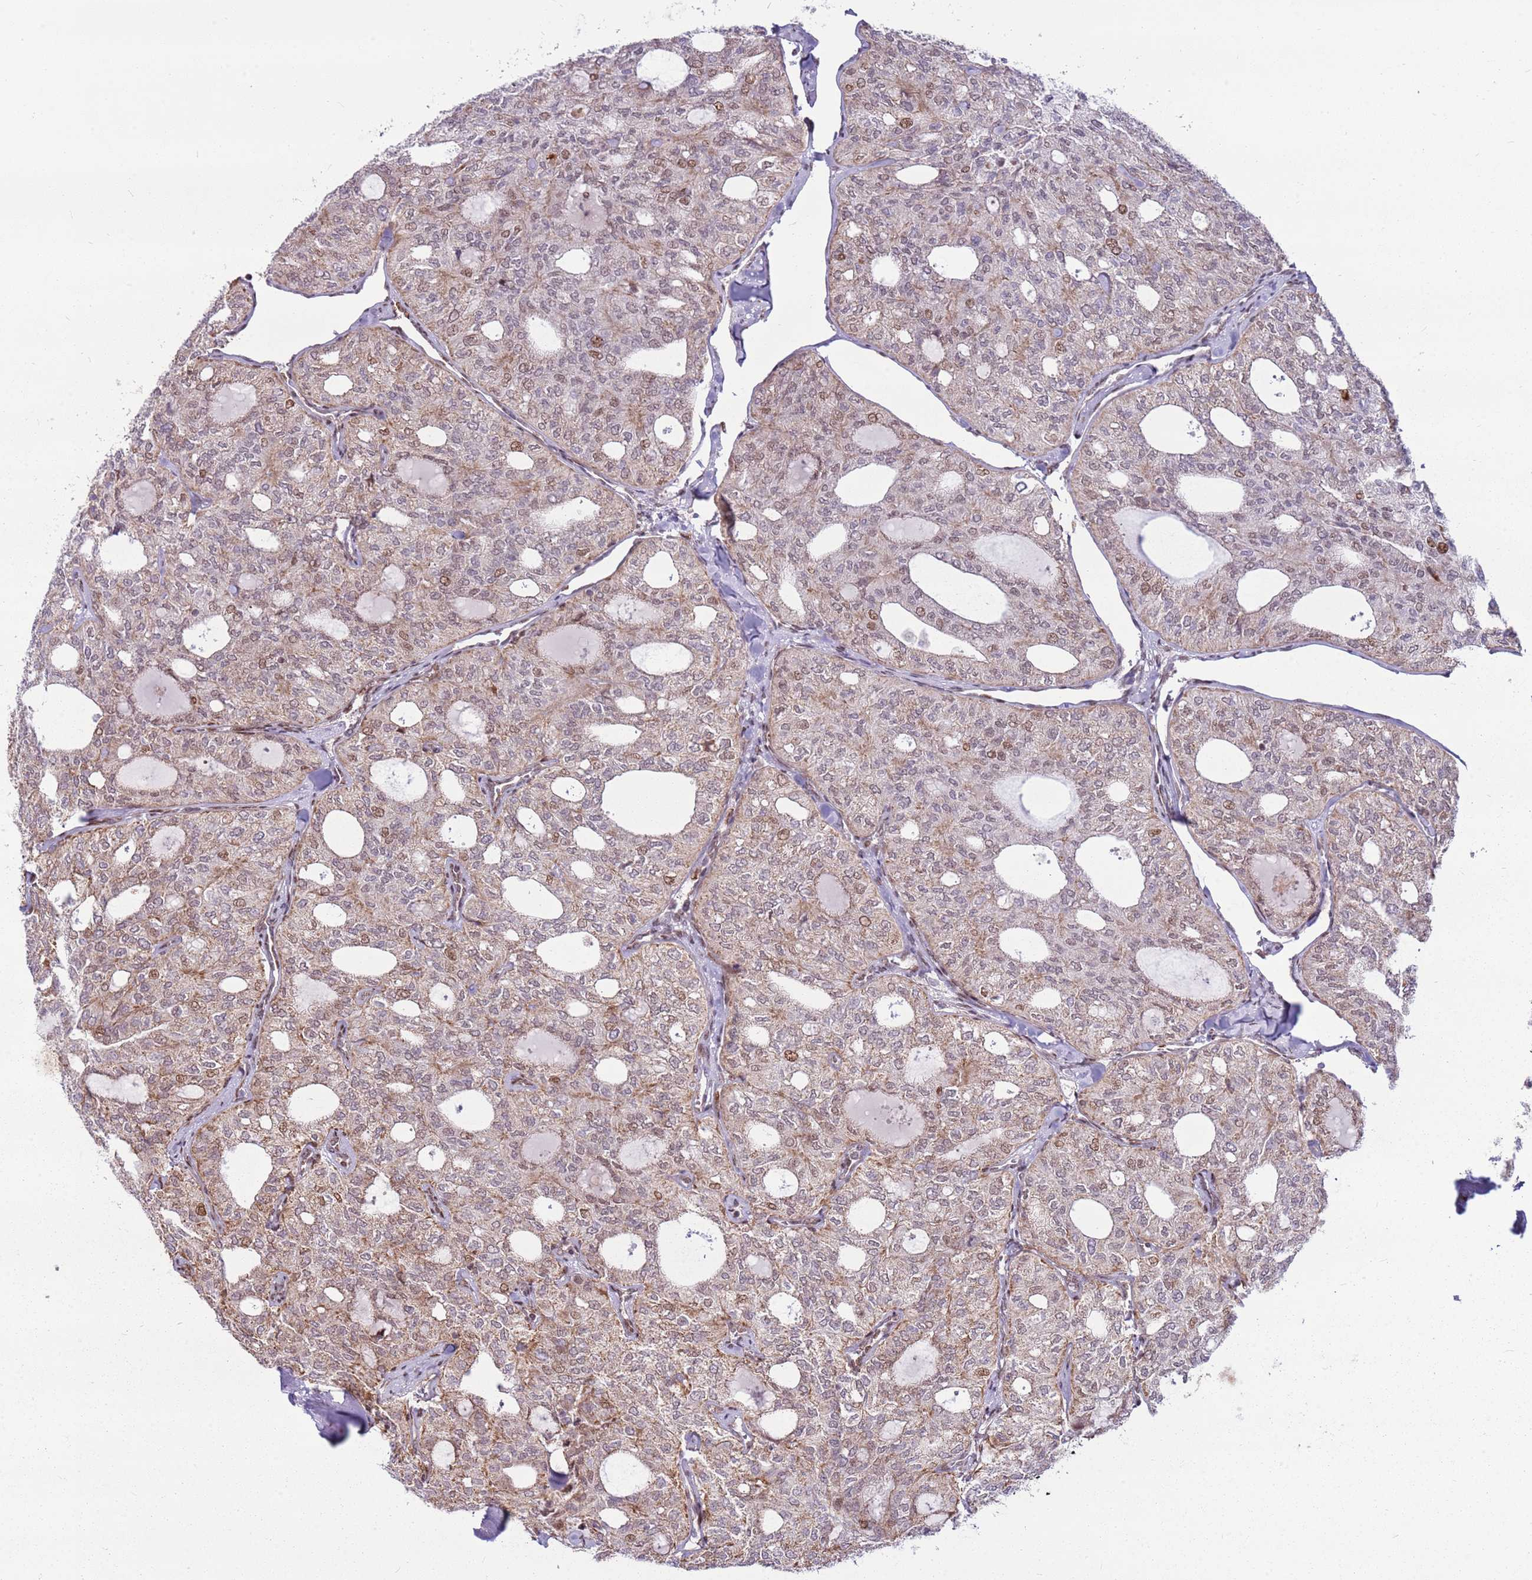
{"staining": {"intensity": "moderate", "quantity": "<25%", "location": "cytoplasmic/membranous,nuclear"}, "tissue": "thyroid cancer", "cell_type": "Tumor cells", "image_type": "cancer", "snomed": [{"axis": "morphology", "description": "Follicular adenoma carcinoma, NOS"}, {"axis": "topography", "description": "Thyroid gland"}], "caption": "This histopathology image demonstrates IHC staining of follicular adenoma carcinoma (thyroid), with low moderate cytoplasmic/membranous and nuclear positivity in approximately <25% of tumor cells.", "gene": "PCTP", "patient": {"sex": "male", "age": 75}}